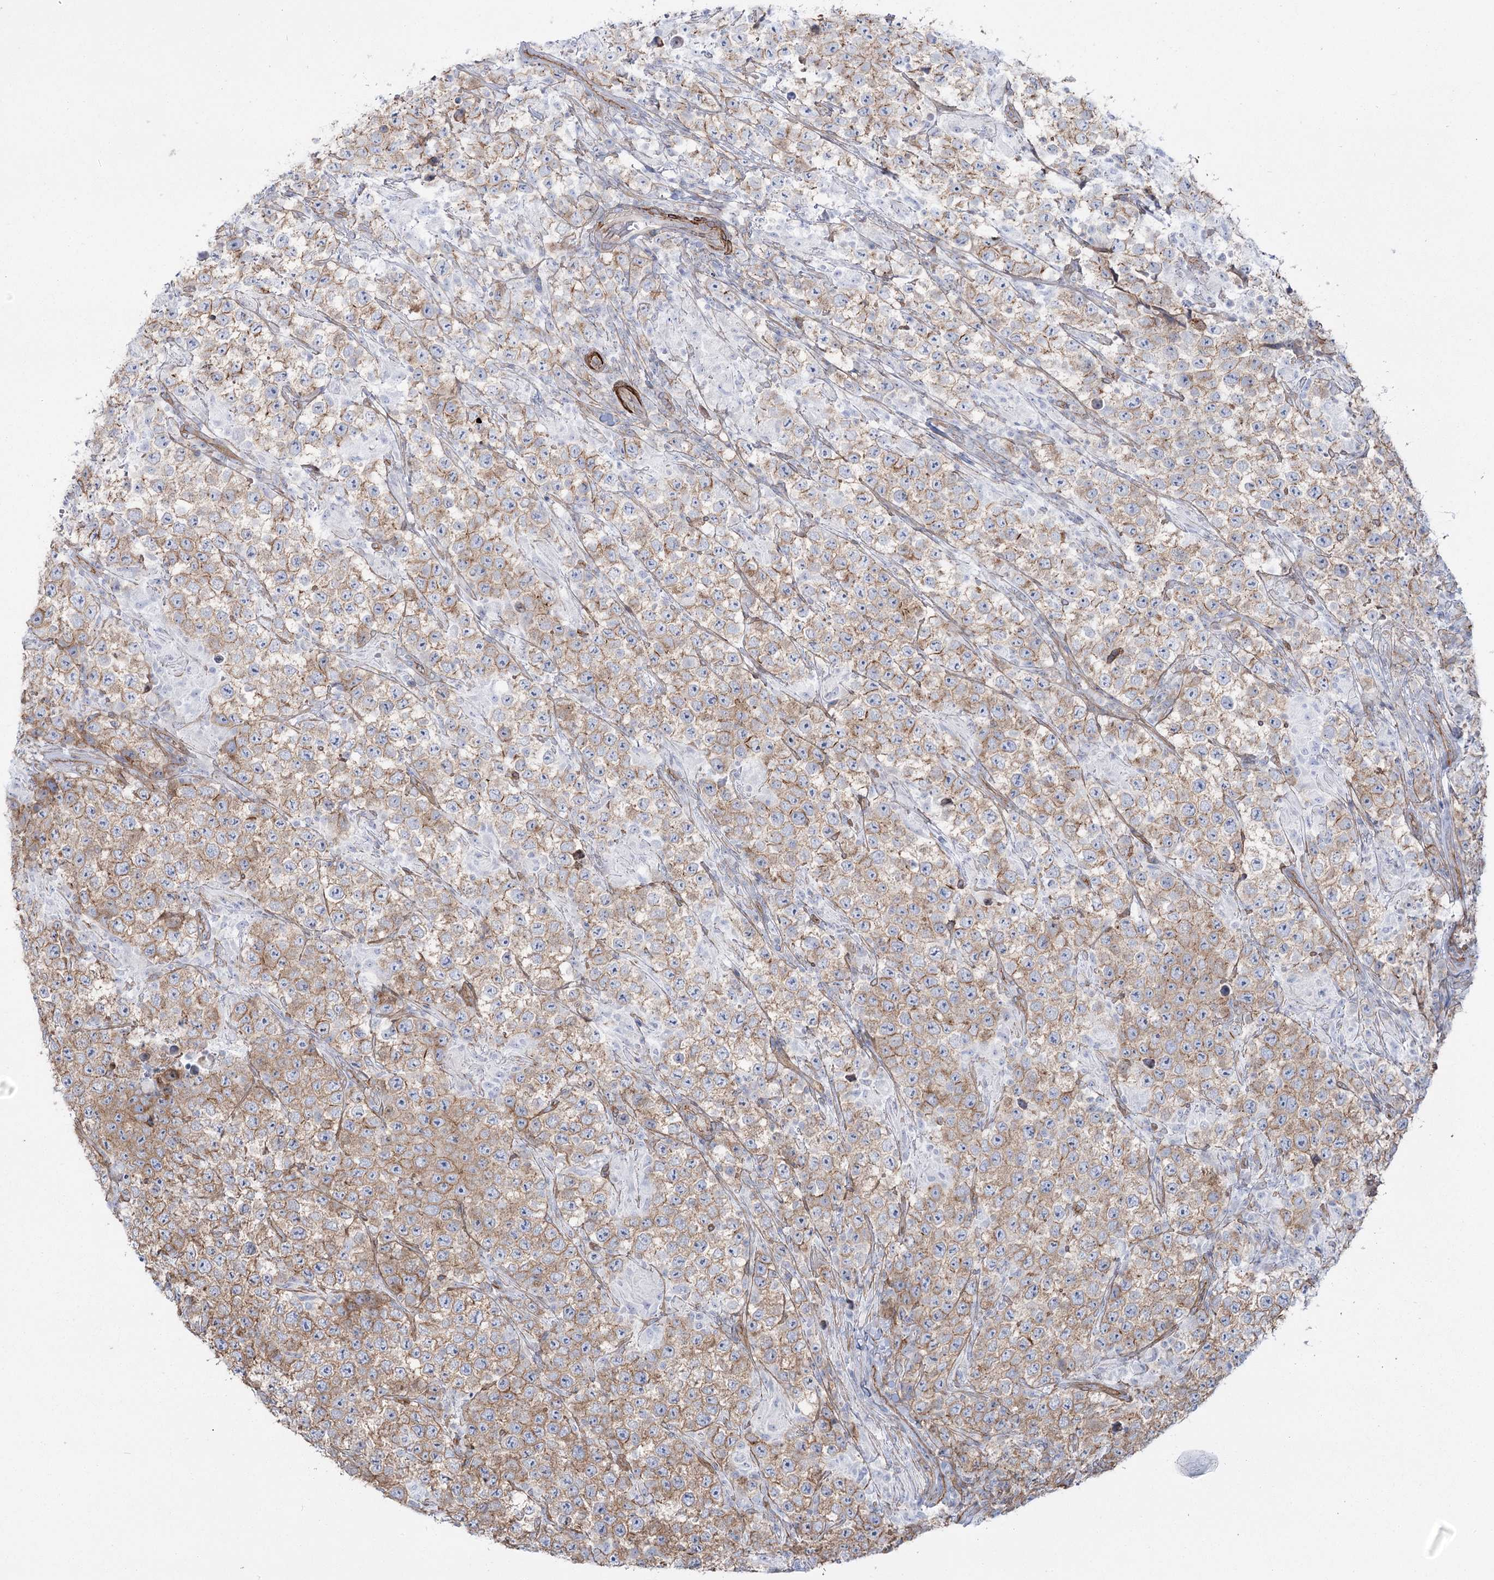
{"staining": {"intensity": "moderate", "quantity": ">75%", "location": "cytoplasmic/membranous"}, "tissue": "testis cancer", "cell_type": "Tumor cells", "image_type": "cancer", "snomed": [{"axis": "morphology", "description": "Normal tissue, NOS"}, {"axis": "morphology", "description": "Urothelial carcinoma, High grade"}, {"axis": "morphology", "description": "Seminoma, NOS"}, {"axis": "morphology", "description": "Carcinoma, Embryonal, NOS"}, {"axis": "topography", "description": "Urinary bladder"}, {"axis": "topography", "description": "Testis"}], "caption": "This micrograph exhibits IHC staining of testis cancer, with medium moderate cytoplasmic/membranous positivity in about >75% of tumor cells.", "gene": "PLEKHA5", "patient": {"sex": "male", "age": 41}}